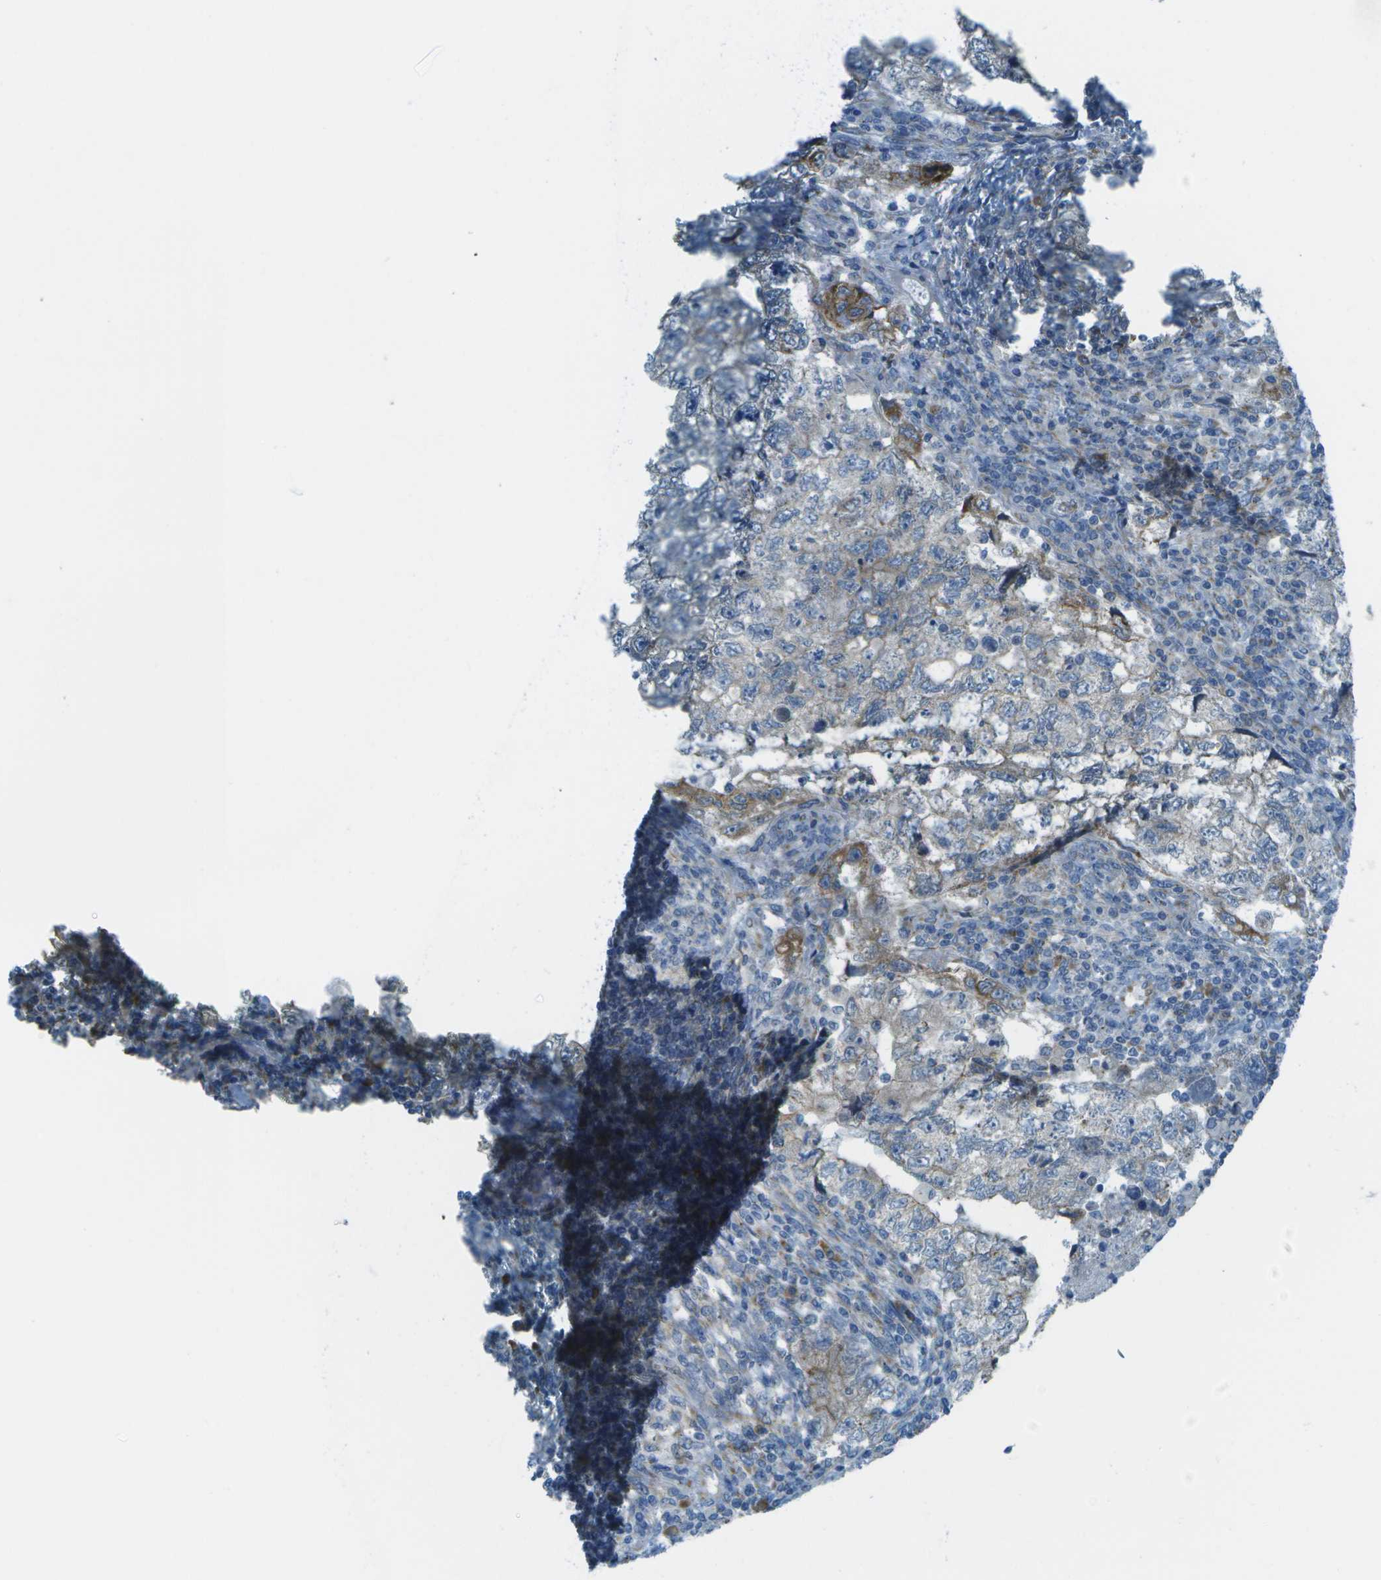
{"staining": {"intensity": "negative", "quantity": "none", "location": "none"}, "tissue": "testis cancer", "cell_type": "Tumor cells", "image_type": "cancer", "snomed": [{"axis": "morphology", "description": "Carcinoma, Embryonal, NOS"}, {"axis": "topography", "description": "Testis"}], "caption": "There is no significant positivity in tumor cells of testis cancer (embryonal carcinoma).", "gene": "KCTD3", "patient": {"sex": "male", "age": 36}}